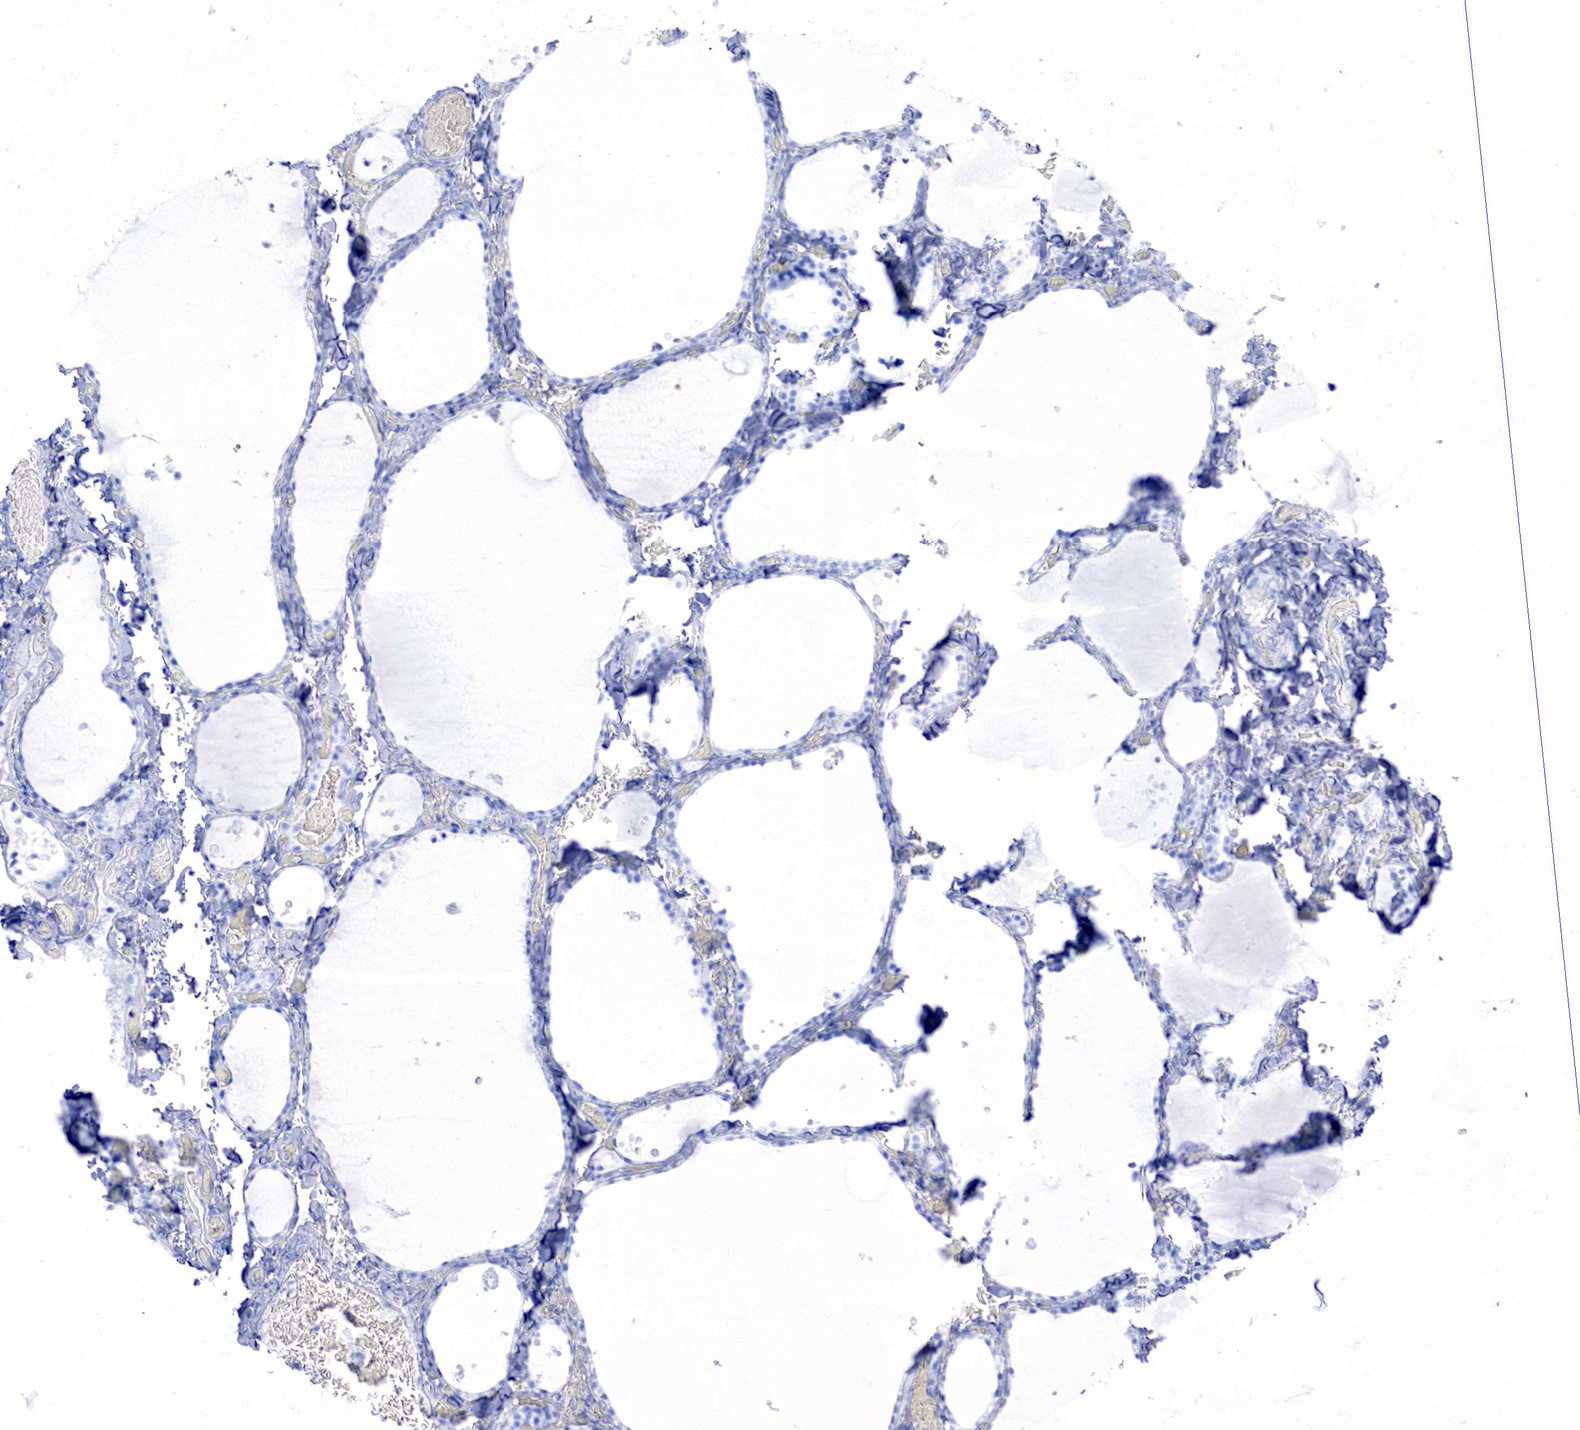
{"staining": {"intensity": "negative", "quantity": "none", "location": "none"}, "tissue": "thyroid gland", "cell_type": "Glandular cells", "image_type": "normal", "snomed": [{"axis": "morphology", "description": "Normal tissue, NOS"}, {"axis": "topography", "description": "Thyroid gland"}], "caption": "IHC histopathology image of benign thyroid gland stained for a protein (brown), which shows no positivity in glandular cells.", "gene": "PTH", "patient": {"sex": "male", "age": 34}}